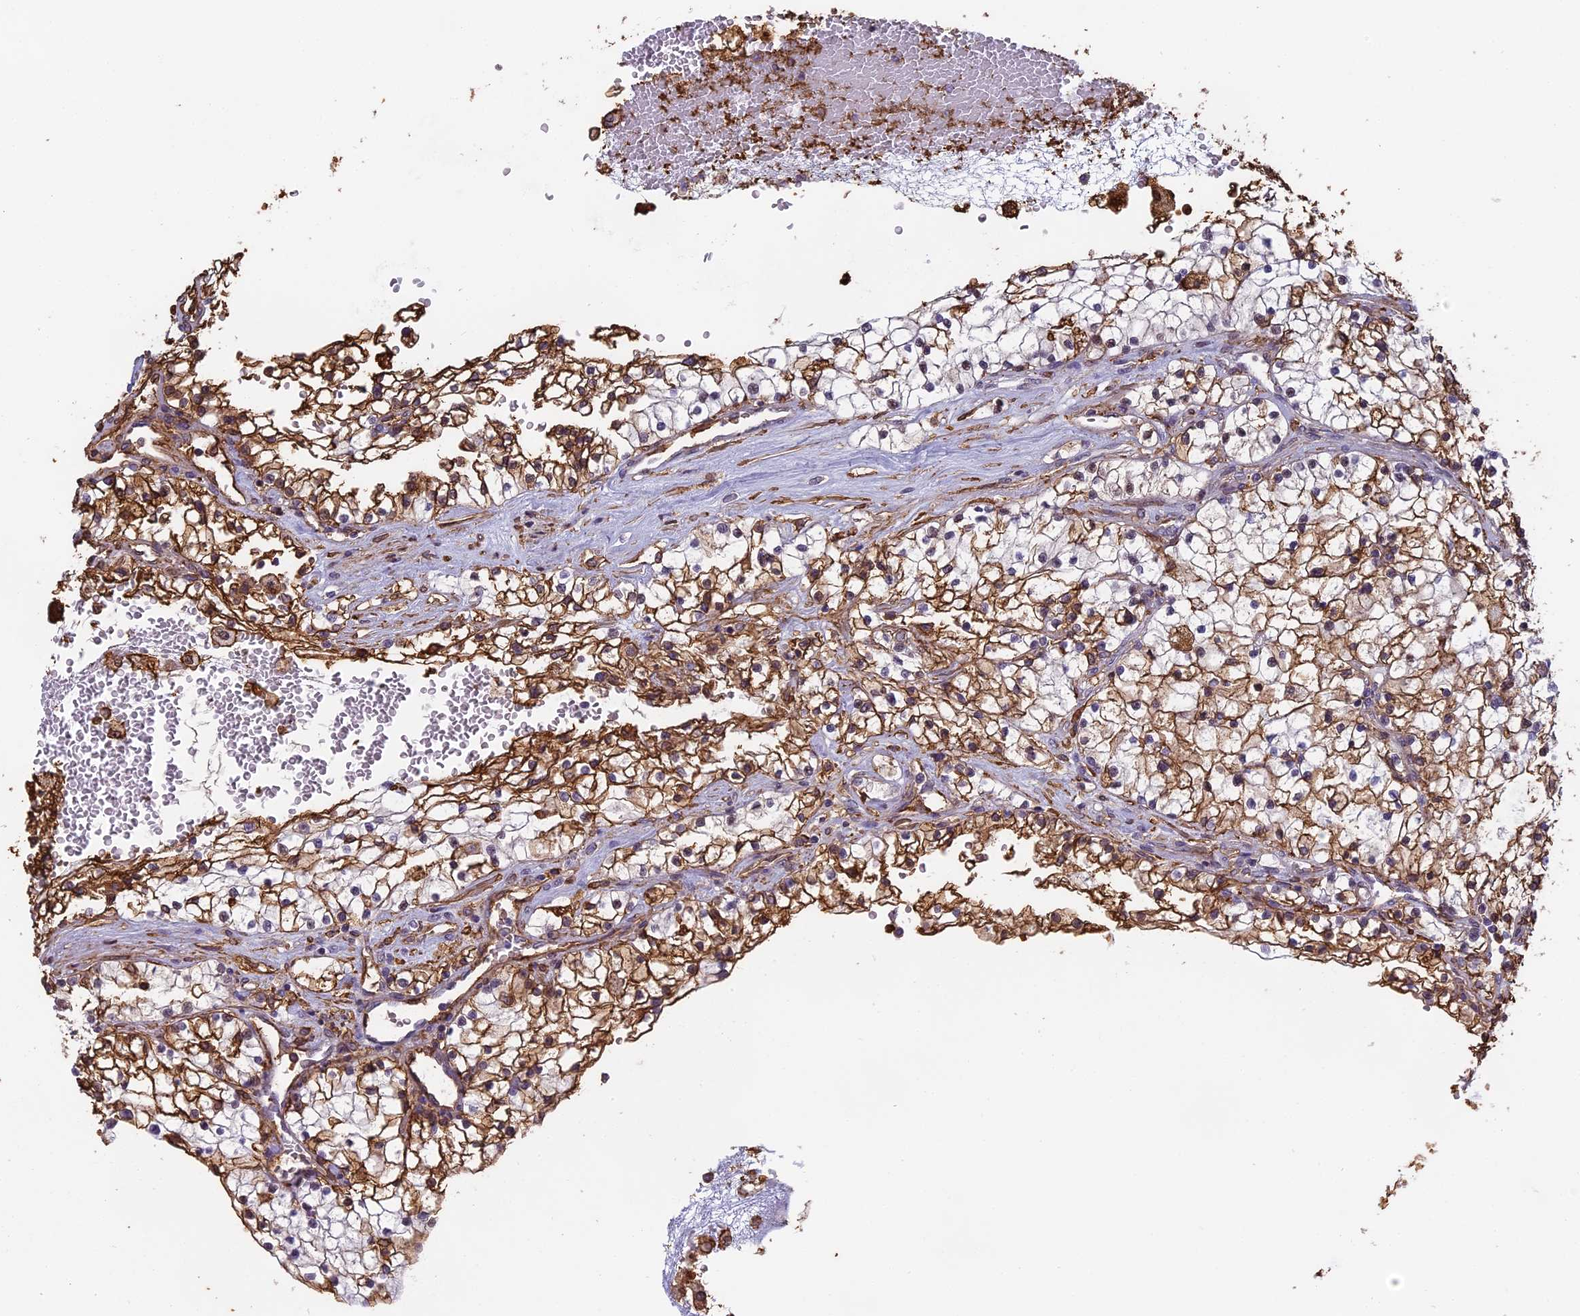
{"staining": {"intensity": "moderate", "quantity": ">75%", "location": "cytoplasmic/membranous"}, "tissue": "renal cancer", "cell_type": "Tumor cells", "image_type": "cancer", "snomed": [{"axis": "morphology", "description": "Normal tissue, NOS"}, {"axis": "morphology", "description": "Adenocarcinoma, NOS"}, {"axis": "topography", "description": "Kidney"}], "caption": "Protein expression analysis of renal adenocarcinoma shows moderate cytoplasmic/membranous positivity in about >75% of tumor cells.", "gene": "TMEM255B", "patient": {"sex": "male", "age": 68}}